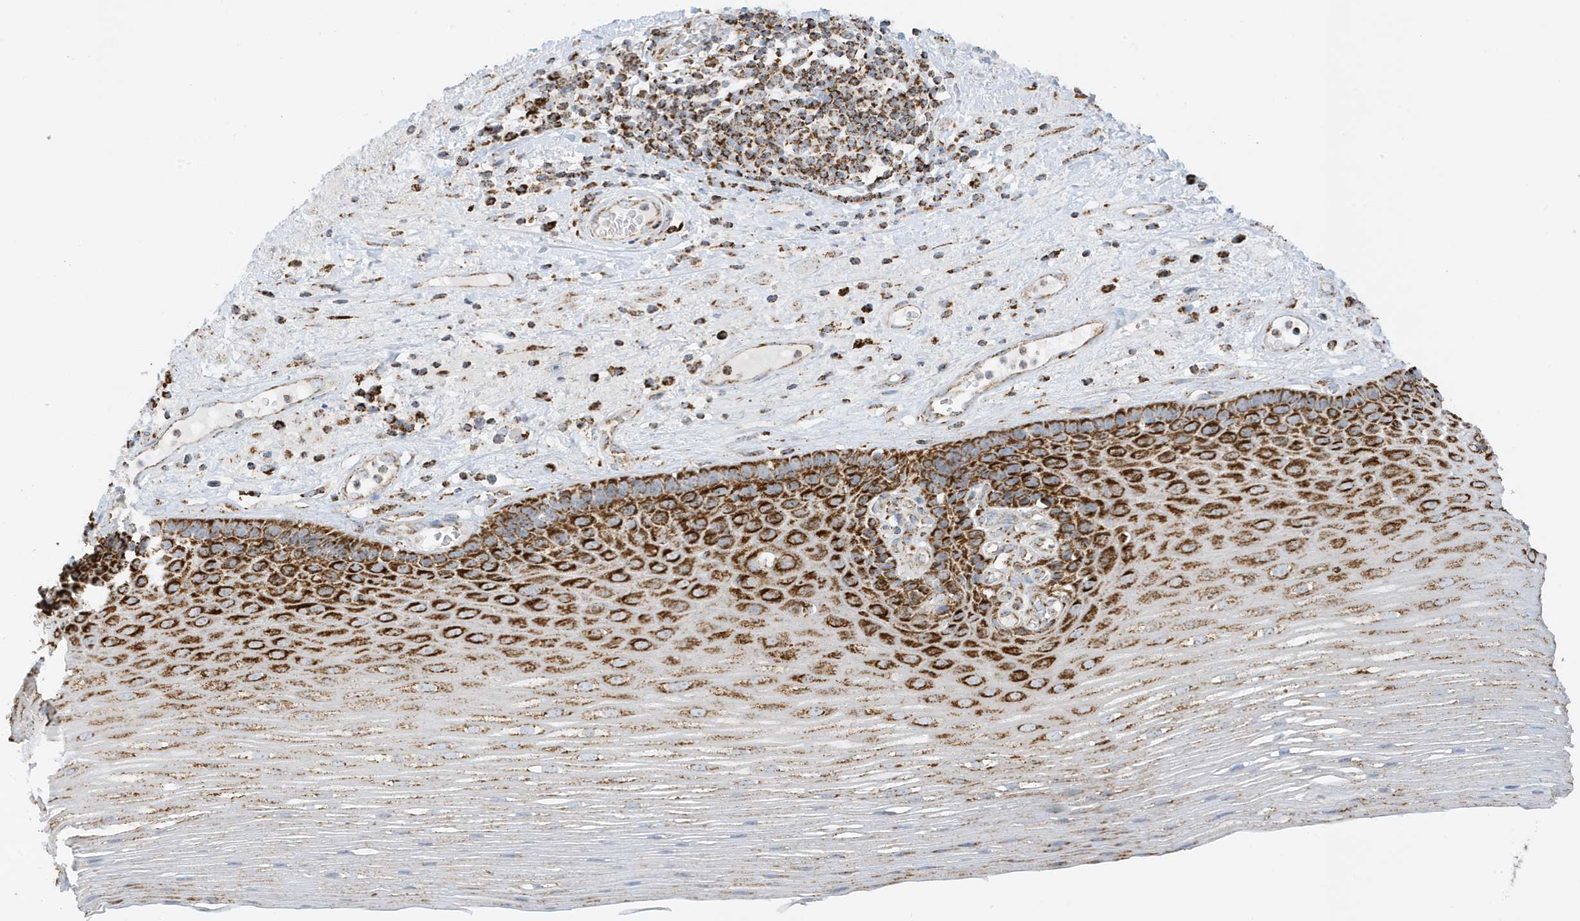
{"staining": {"intensity": "strong", "quantity": ">75%", "location": "cytoplasmic/membranous"}, "tissue": "esophagus", "cell_type": "Squamous epithelial cells", "image_type": "normal", "snomed": [{"axis": "morphology", "description": "Normal tissue, NOS"}, {"axis": "topography", "description": "Esophagus"}], "caption": "A high amount of strong cytoplasmic/membranous expression is appreciated in approximately >75% of squamous epithelial cells in normal esophagus. (Brightfield microscopy of DAB IHC at high magnification).", "gene": "ATP5ME", "patient": {"sex": "male", "age": 62}}